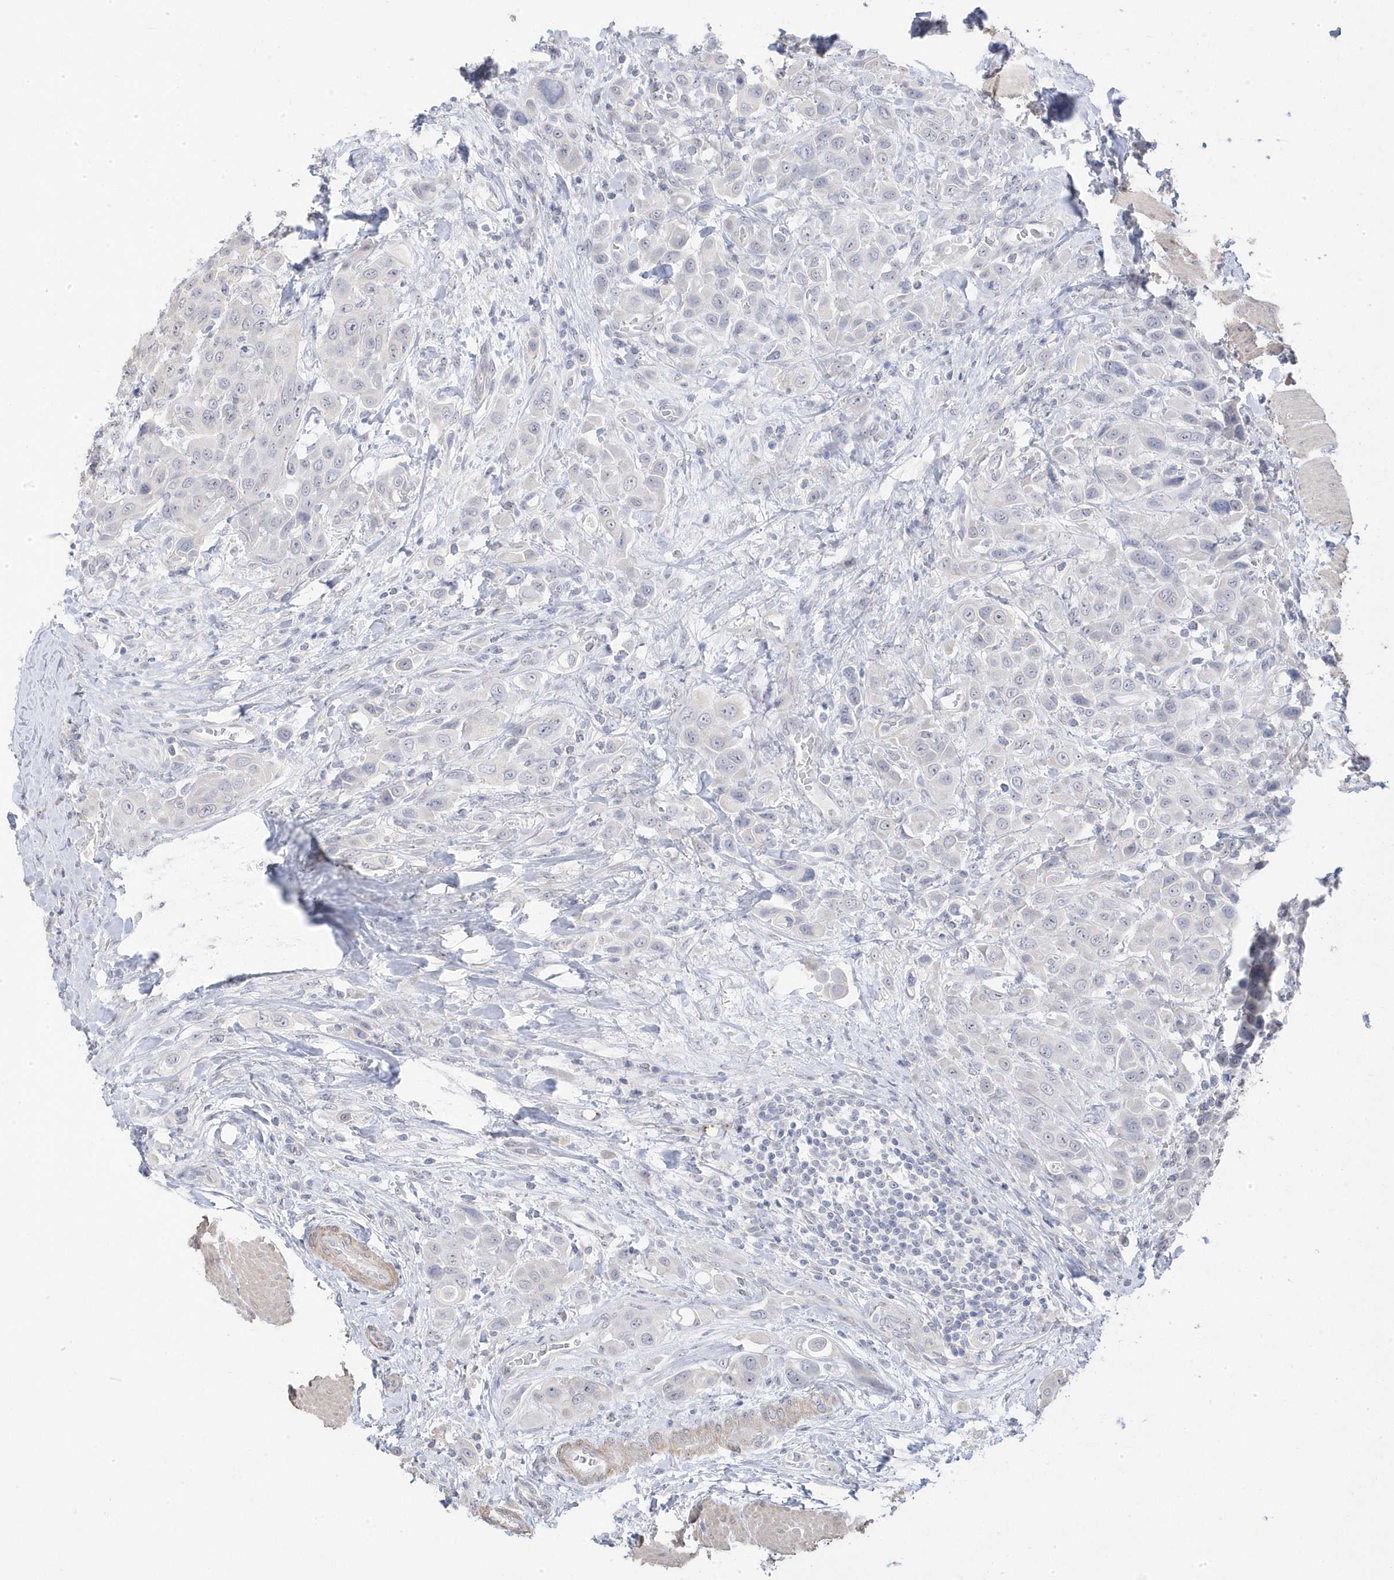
{"staining": {"intensity": "negative", "quantity": "none", "location": "none"}, "tissue": "urothelial cancer", "cell_type": "Tumor cells", "image_type": "cancer", "snomed": [{"axis": "morphology", "description": "Urothelial carcinoma, High grade"}, {"axis": "topography", "description": "Urinary bladder"}], "caption": "An immunohistochemistry micrograph of urothelial cancer is shown. There is no staining in tumor cells of urothelial cancer.", "gene": "GTPBP6", "patient": {"sex": "male", "age": 50}}